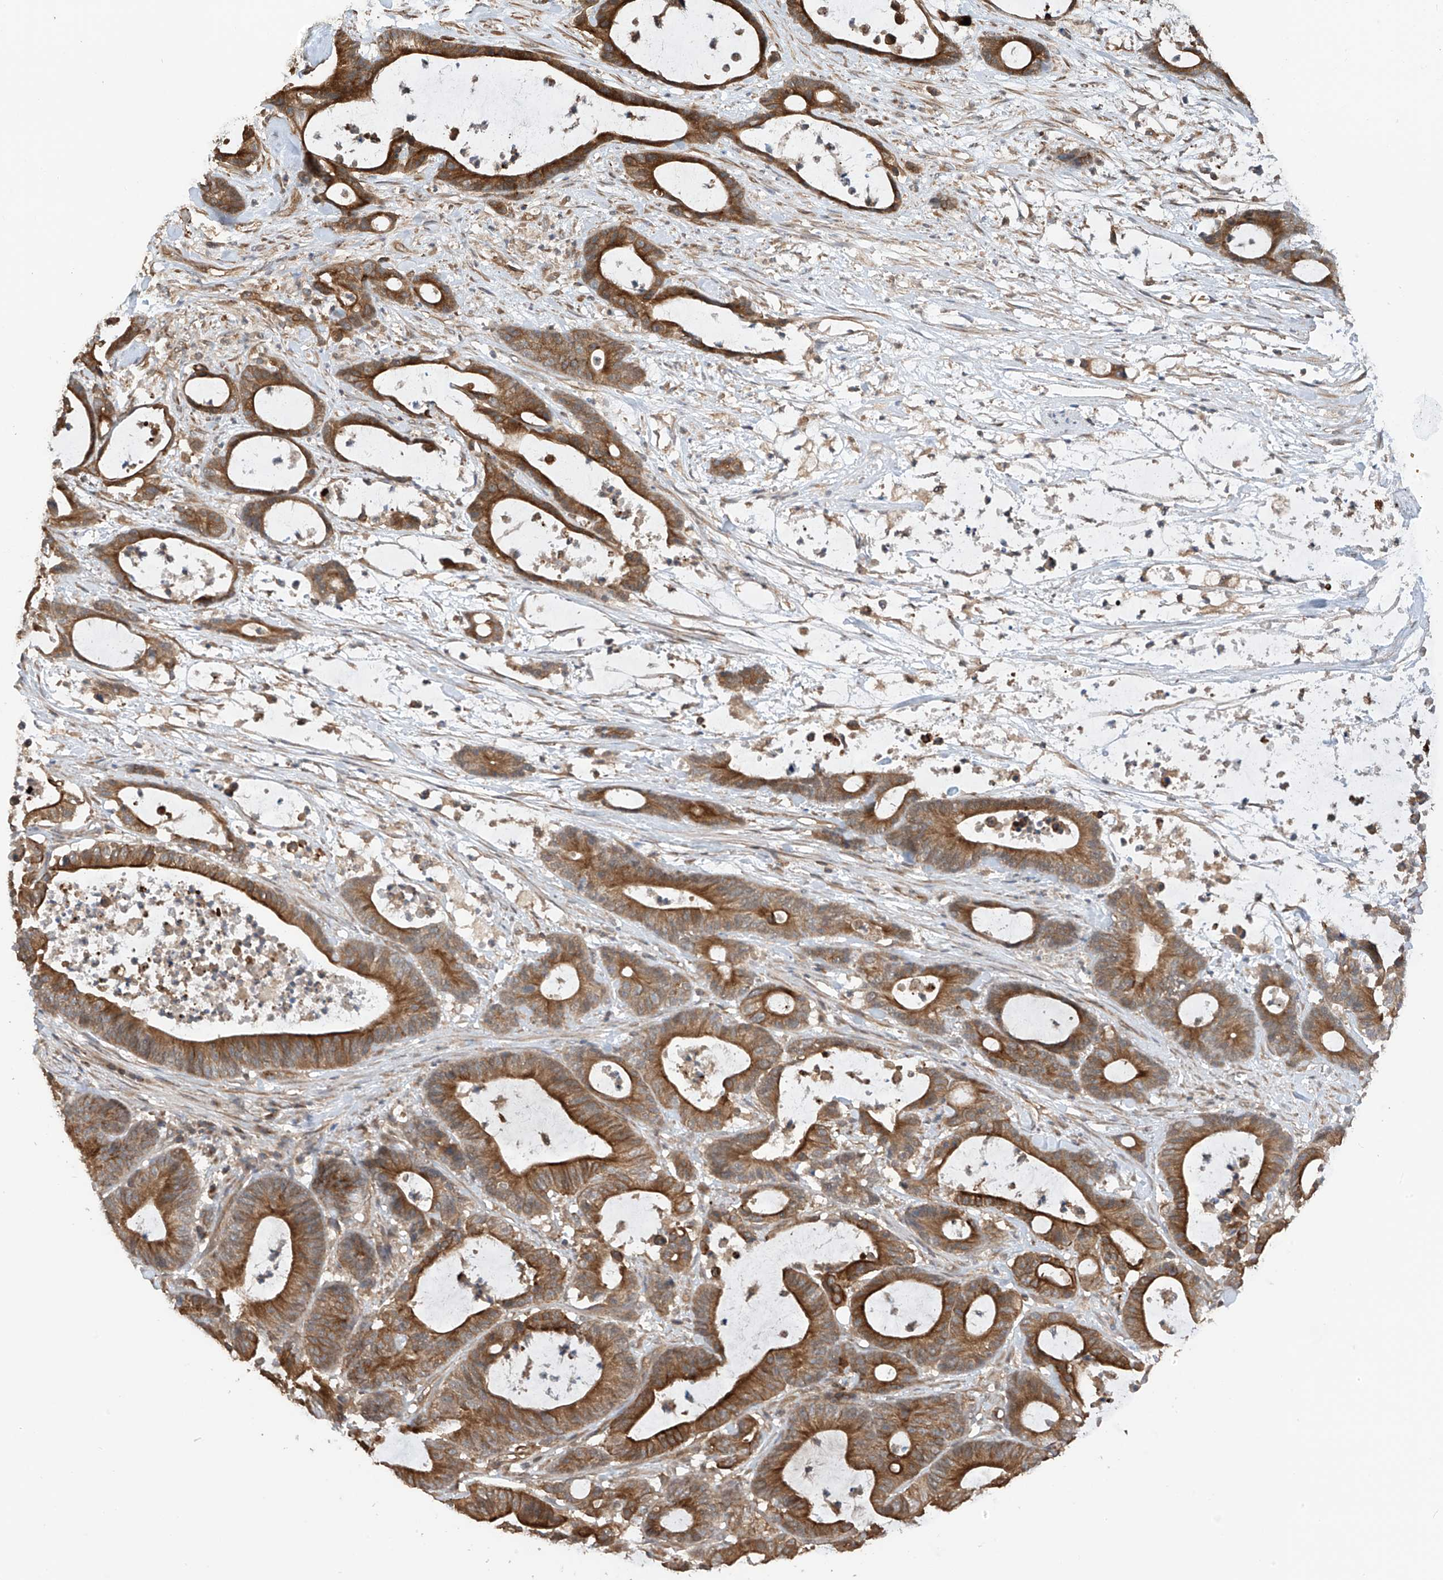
{"staining": {"intensity": "moderate", "quantity": ">75%", "location": "cytoplasmic/membranous"}, "tissue": "colorectal cancer", "cell_type": "Tumor cells", "image_type": "cancer", "snomed": [{"axis": "morphology", "description": "Adenocarcinoma, NOS"}, {"axis": "topography", "description": "Colon"}], "caption": "Human colorectal cancer (adenocarcinoma) stained for a protein (brown) demonstrates moderate cytoplasmic/membranous positive positivity in about >75% of tumor cells.", "gene": "RPAIN", "patient": {"sex": "female", "age": 84}}